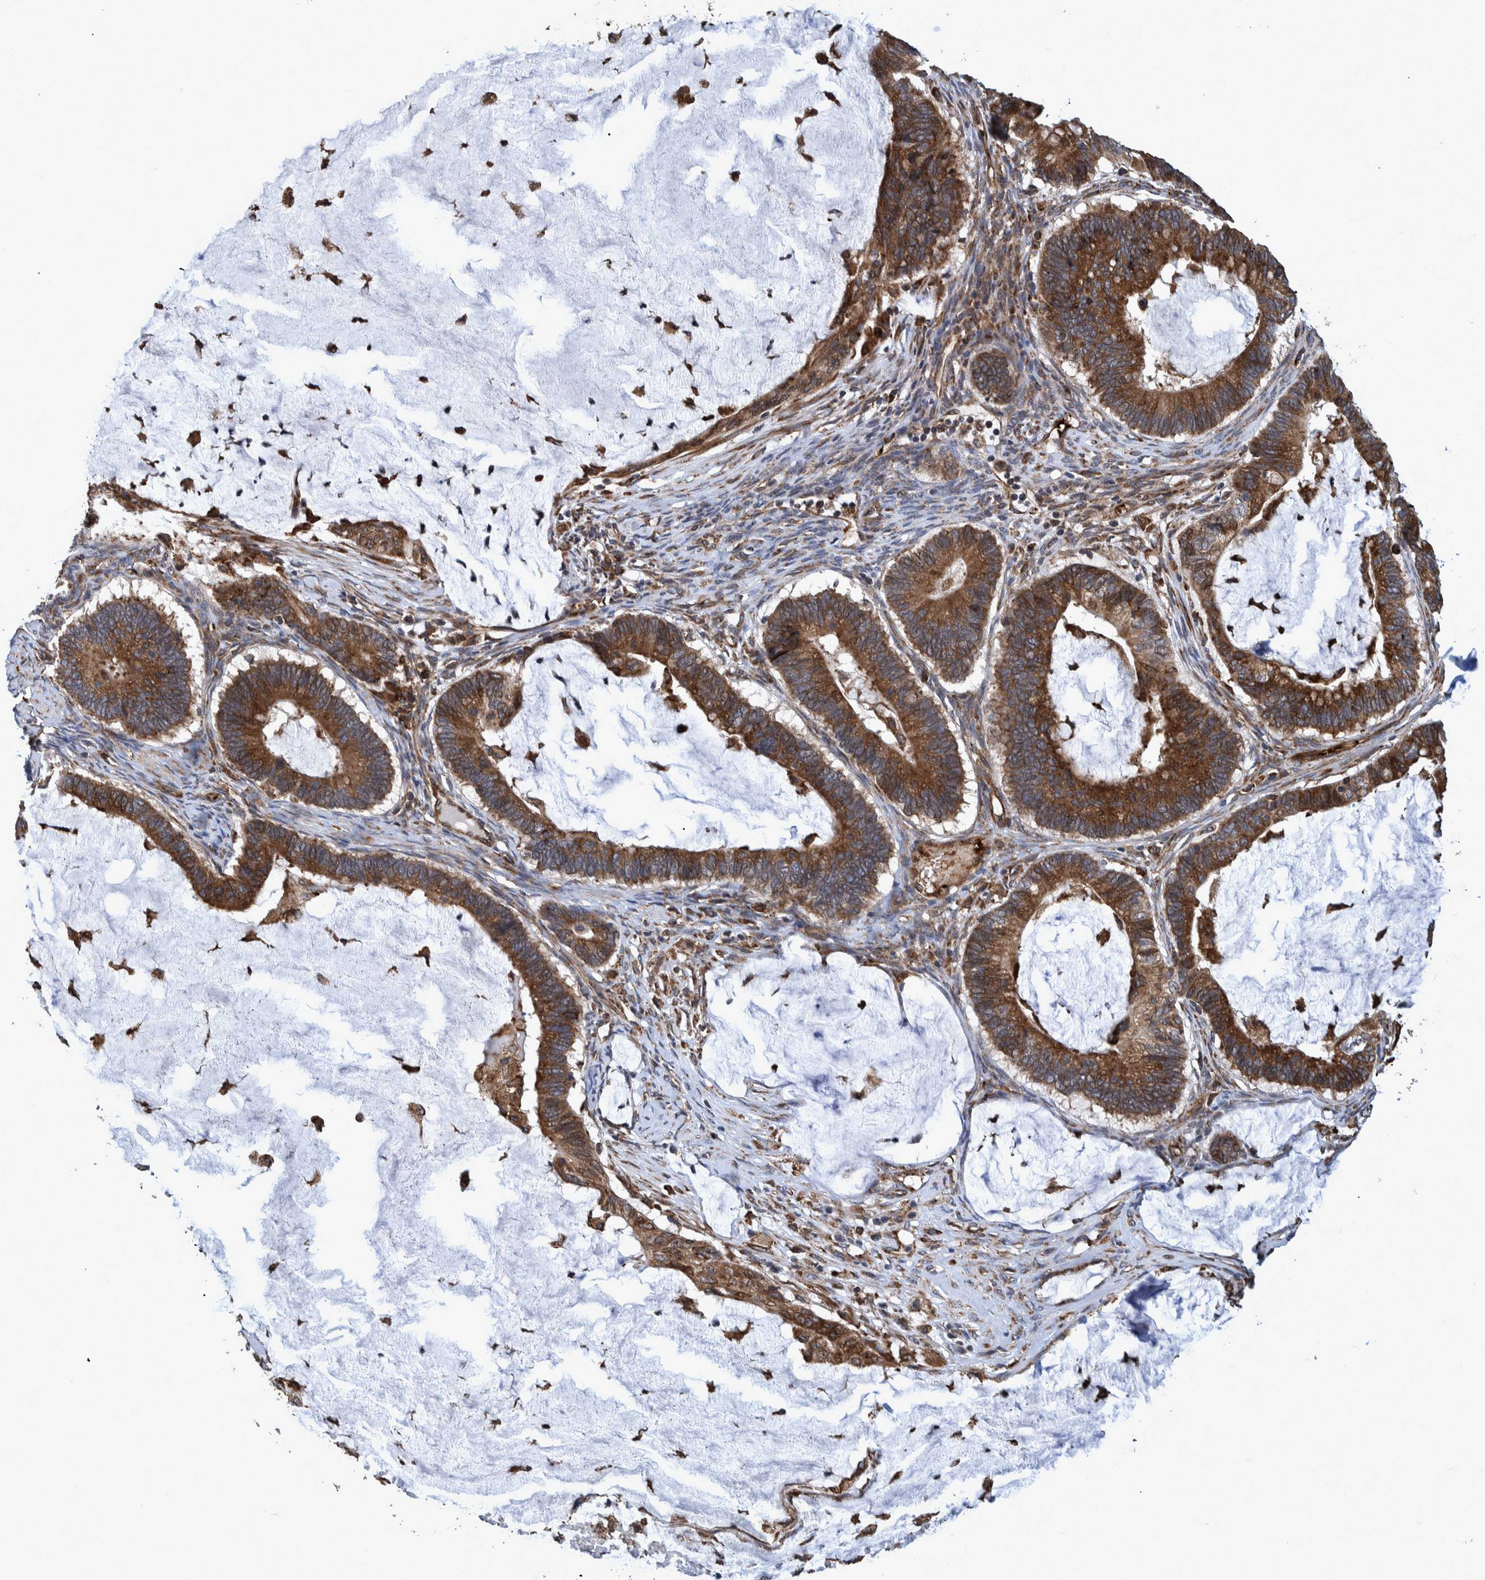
{"staining": {"intensity": "moderate", "quantity": ">75%", "location": "cytoplasmic/membranous"}, "tissue": "ovarian cancer", "cell_type": "Tumor cells", "image_type": "cancer", "snomed": [{"axis": "morphology", "description": "Cystadenocarcinoma, mucinous, NOS"}, {"axis": "topography", "description": "Ovary"}], "caption": "Immunohistochemical staining of ovarian mucinous cystadenocarcinoma demonstrates moderate cytoplasmic/membranous protein expression in approximately >75% of tumor cells.", "gene": "SPAG5", "patient": {"sex": "female", "age": 61}}